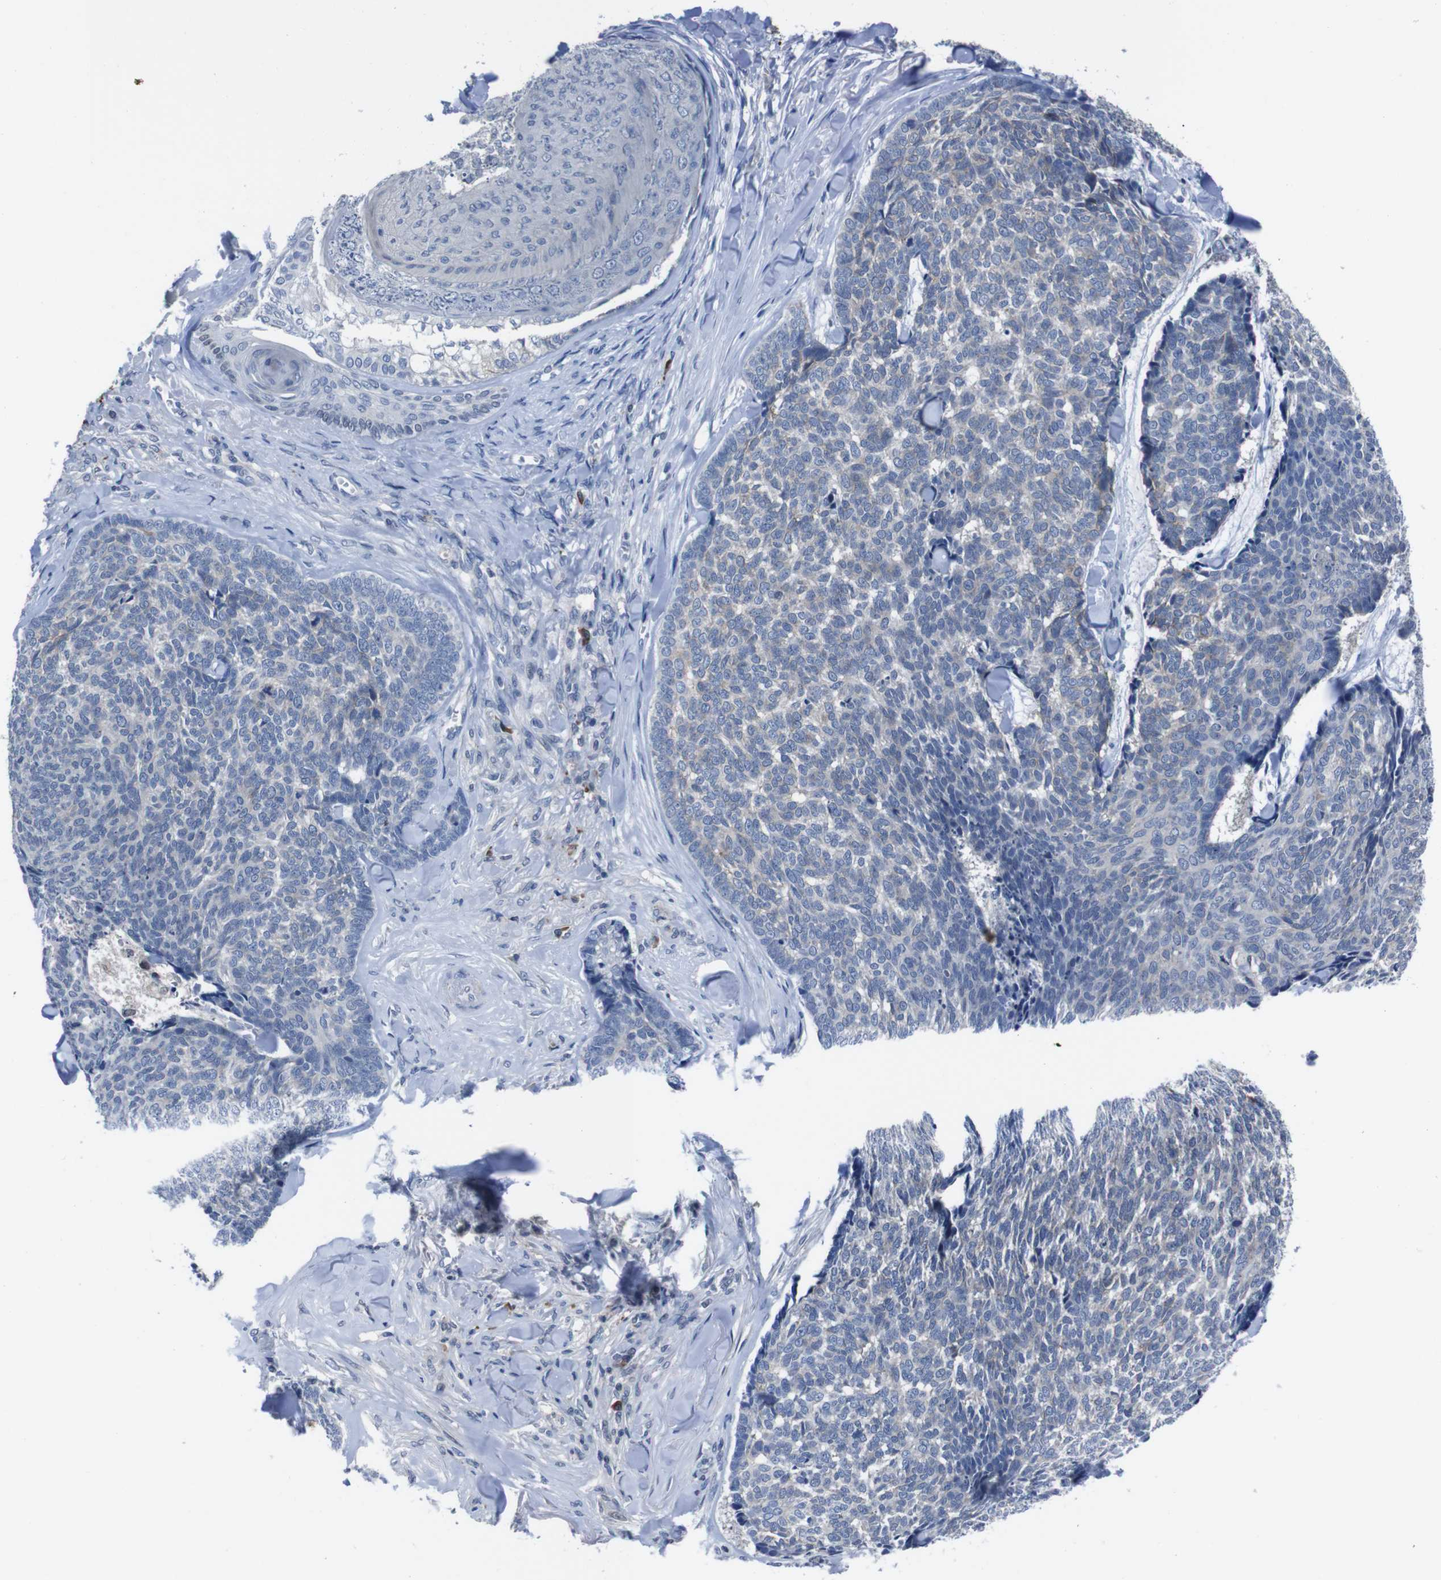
{"staining": {"intensity": "weak", "quantity": "<25%", "location": "cytoplasmic/membranous"}, "tissue": "skin cancer", "cell_type": "Tumor cells", "image_type": "cancer", "snomed": [{"axis": "morphology", "description": "Basal cell carcinoma"}, {"axis": "topography", "description": "Skin"}], "caption": "This is an immunohistochemistry (IHC) photomicrograph of skin cancer. There is no expression in tumor cells.", "gene": "SEMA4B", "patient": {"sex": "male", "age": 84}}